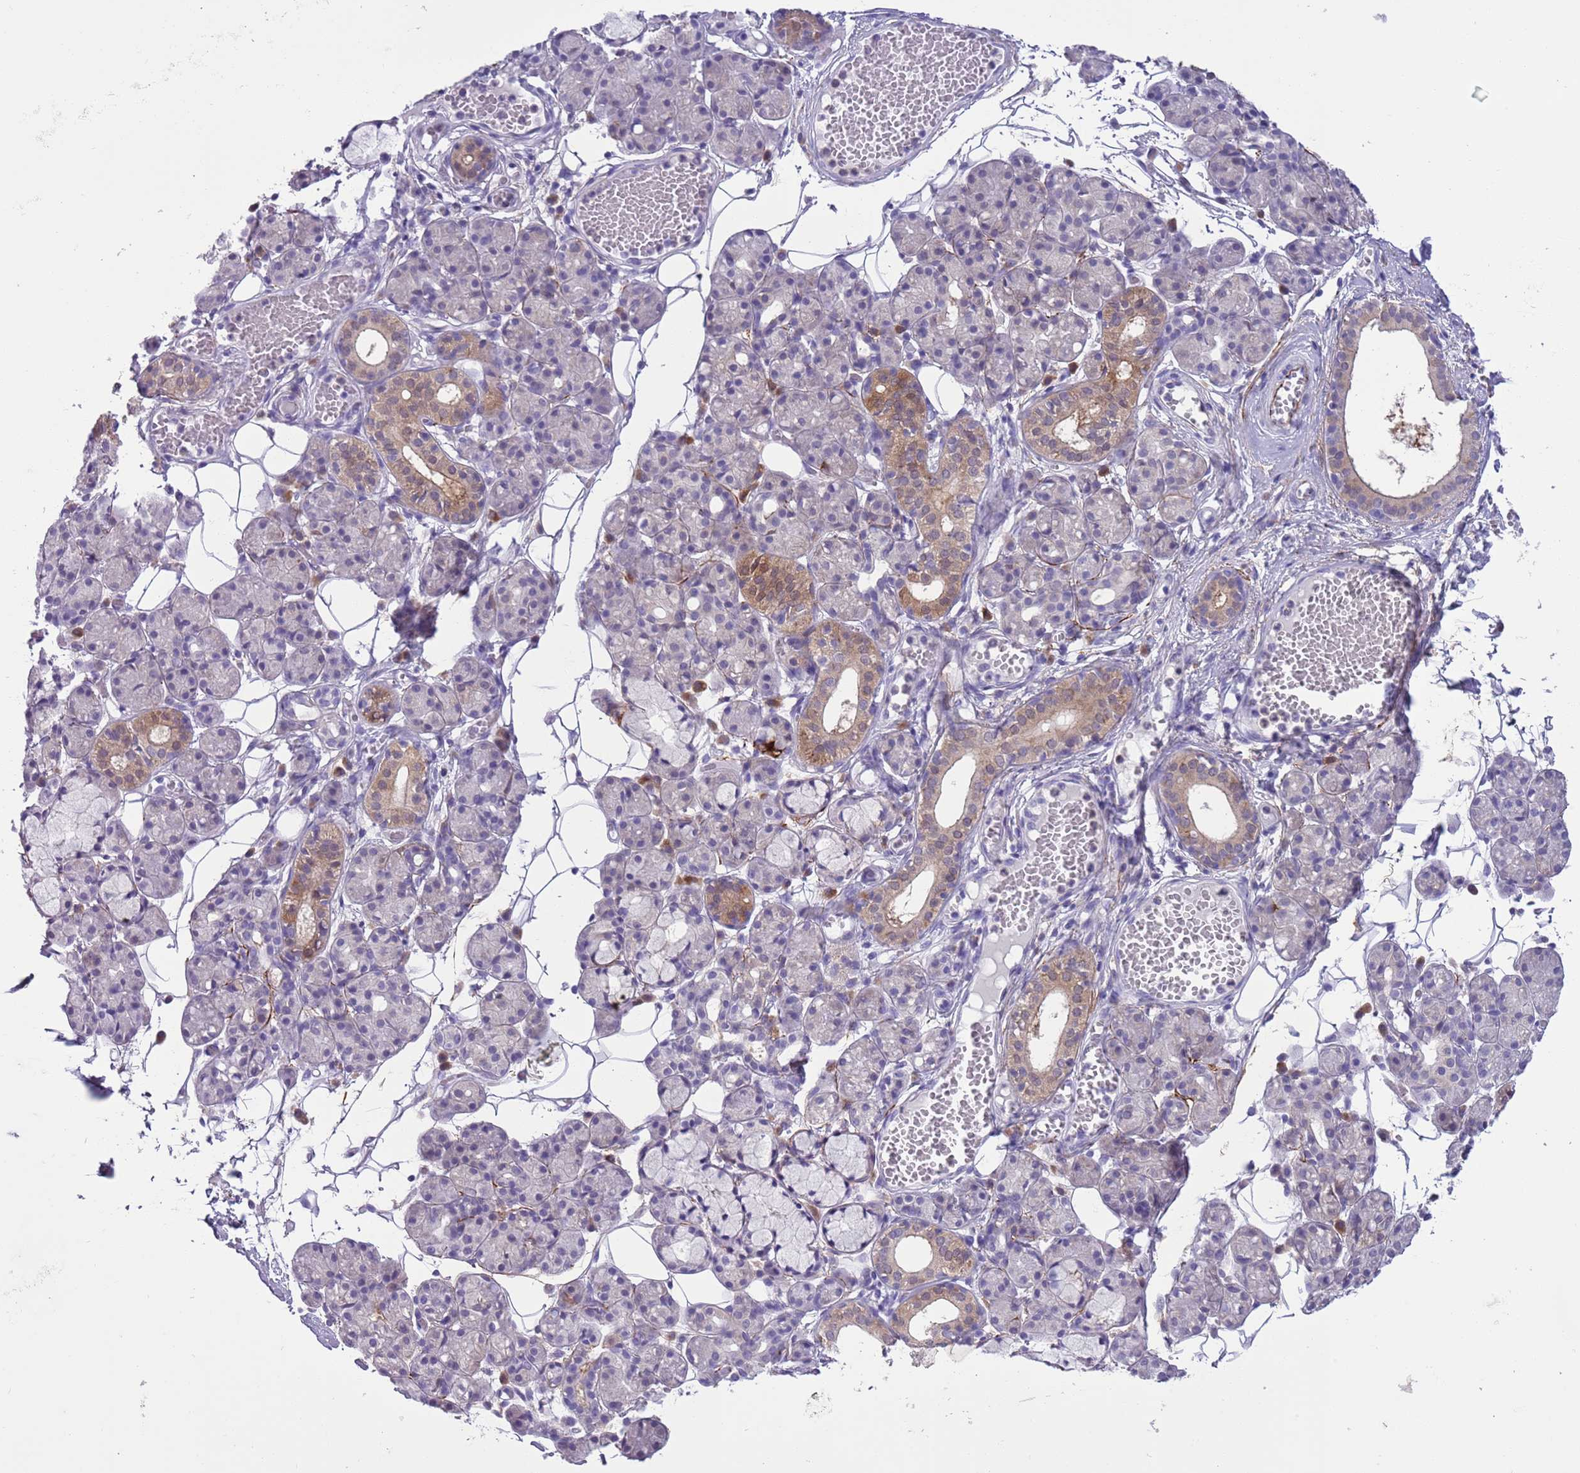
{"staining": {"intensity": "moderate", "quantity": "<25%", "location": "cytoplasmic/membranous"}, "tissue": "salivary gland", "cell_type": "Glandular cells", "image_type": "normal", "snomed": [{"axis": "morphology", "description": "Normal tissue, NOS"}, {"axis": "topography", "description": "Salivary gland"}], "caption": "Protein staining displays moderate cytoplasmic/membranous staining in about <25% of glandular cells in unremarkable salivary gland.", "gene": "PFKFB2", "patient": {"sex": "male", "age": 63}}